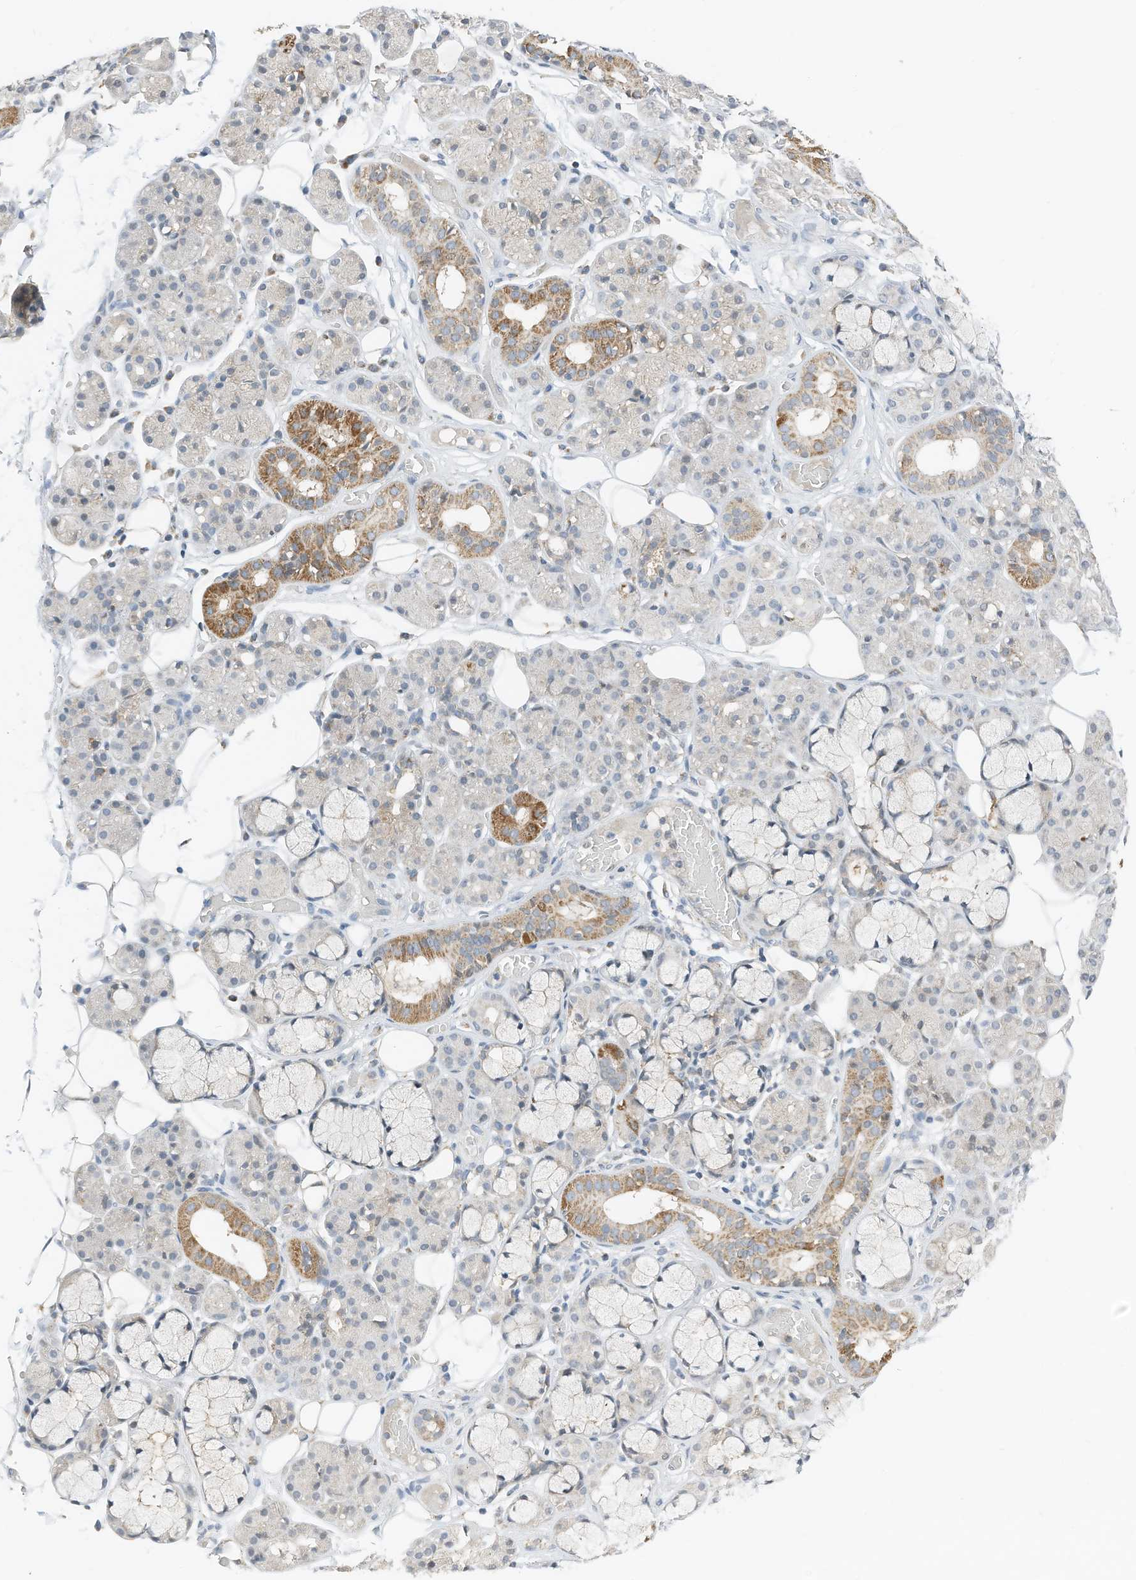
{"staining": {"intensity": "moderate", "quantity": "<25%", "location": "cytoplasmic/membranous"}, "tissue": "salivary gland", "cell_type": "Glandular cells", "image_type": "normal", "snomed": [{"axis": "morphology", "description": "Normal tissue, NOS"}, {"axis": "topography", "description": "Salivary gland"}], "caption": "Protein expression analysis of benign salivary gland displays moderate cytoplasmic/membranous staining in approximately <25% of glandular cells. (IHC, brightfield microscopy, high magnification).", "gene": "RMND1", "patient": {"sex": "male", "age": 63}}